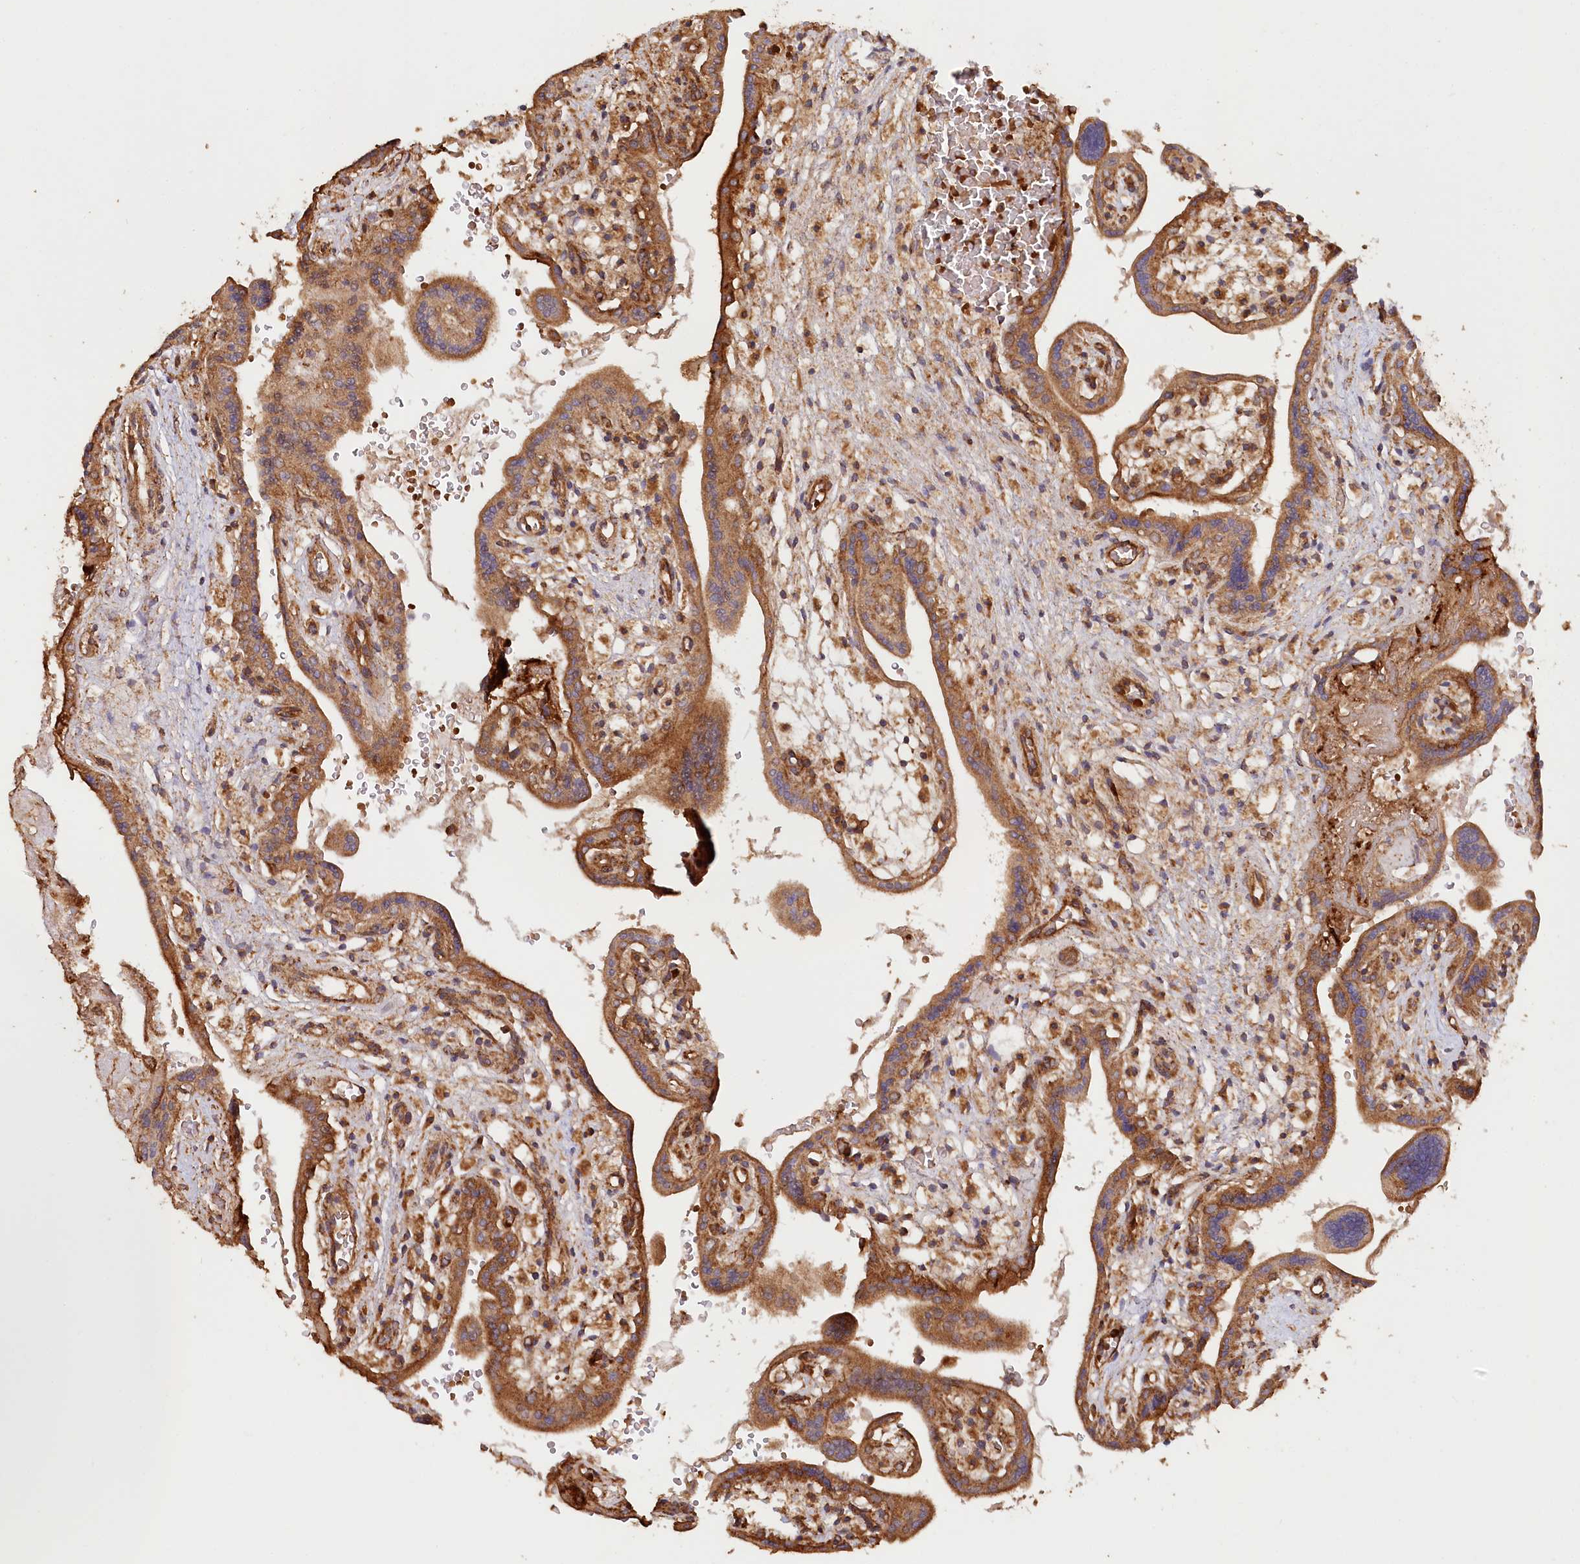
{"staining": {"intensity": "strong", "quantity": ">75%", "location": "cytoplasmic/membranous"}, "tissue": "placenta", "cell_type": "Trophoblastic cells", "image_type": "normal", "snomed": [{"axis": "morphology", "description": "Normal tissue, NOS"}, {"axis": "topography", "description": "Placenta"}], "caption": "Immunohistochemistry (IHC) micrograph of normal human placenta stained for a protein (brown), which exhibits high levels of strong cytoplasmic/membranous positivity in approximately >75% of trophoblastic cells.", "gene": "PAIP2", "patient": {"sex": "female", "age": 37}}